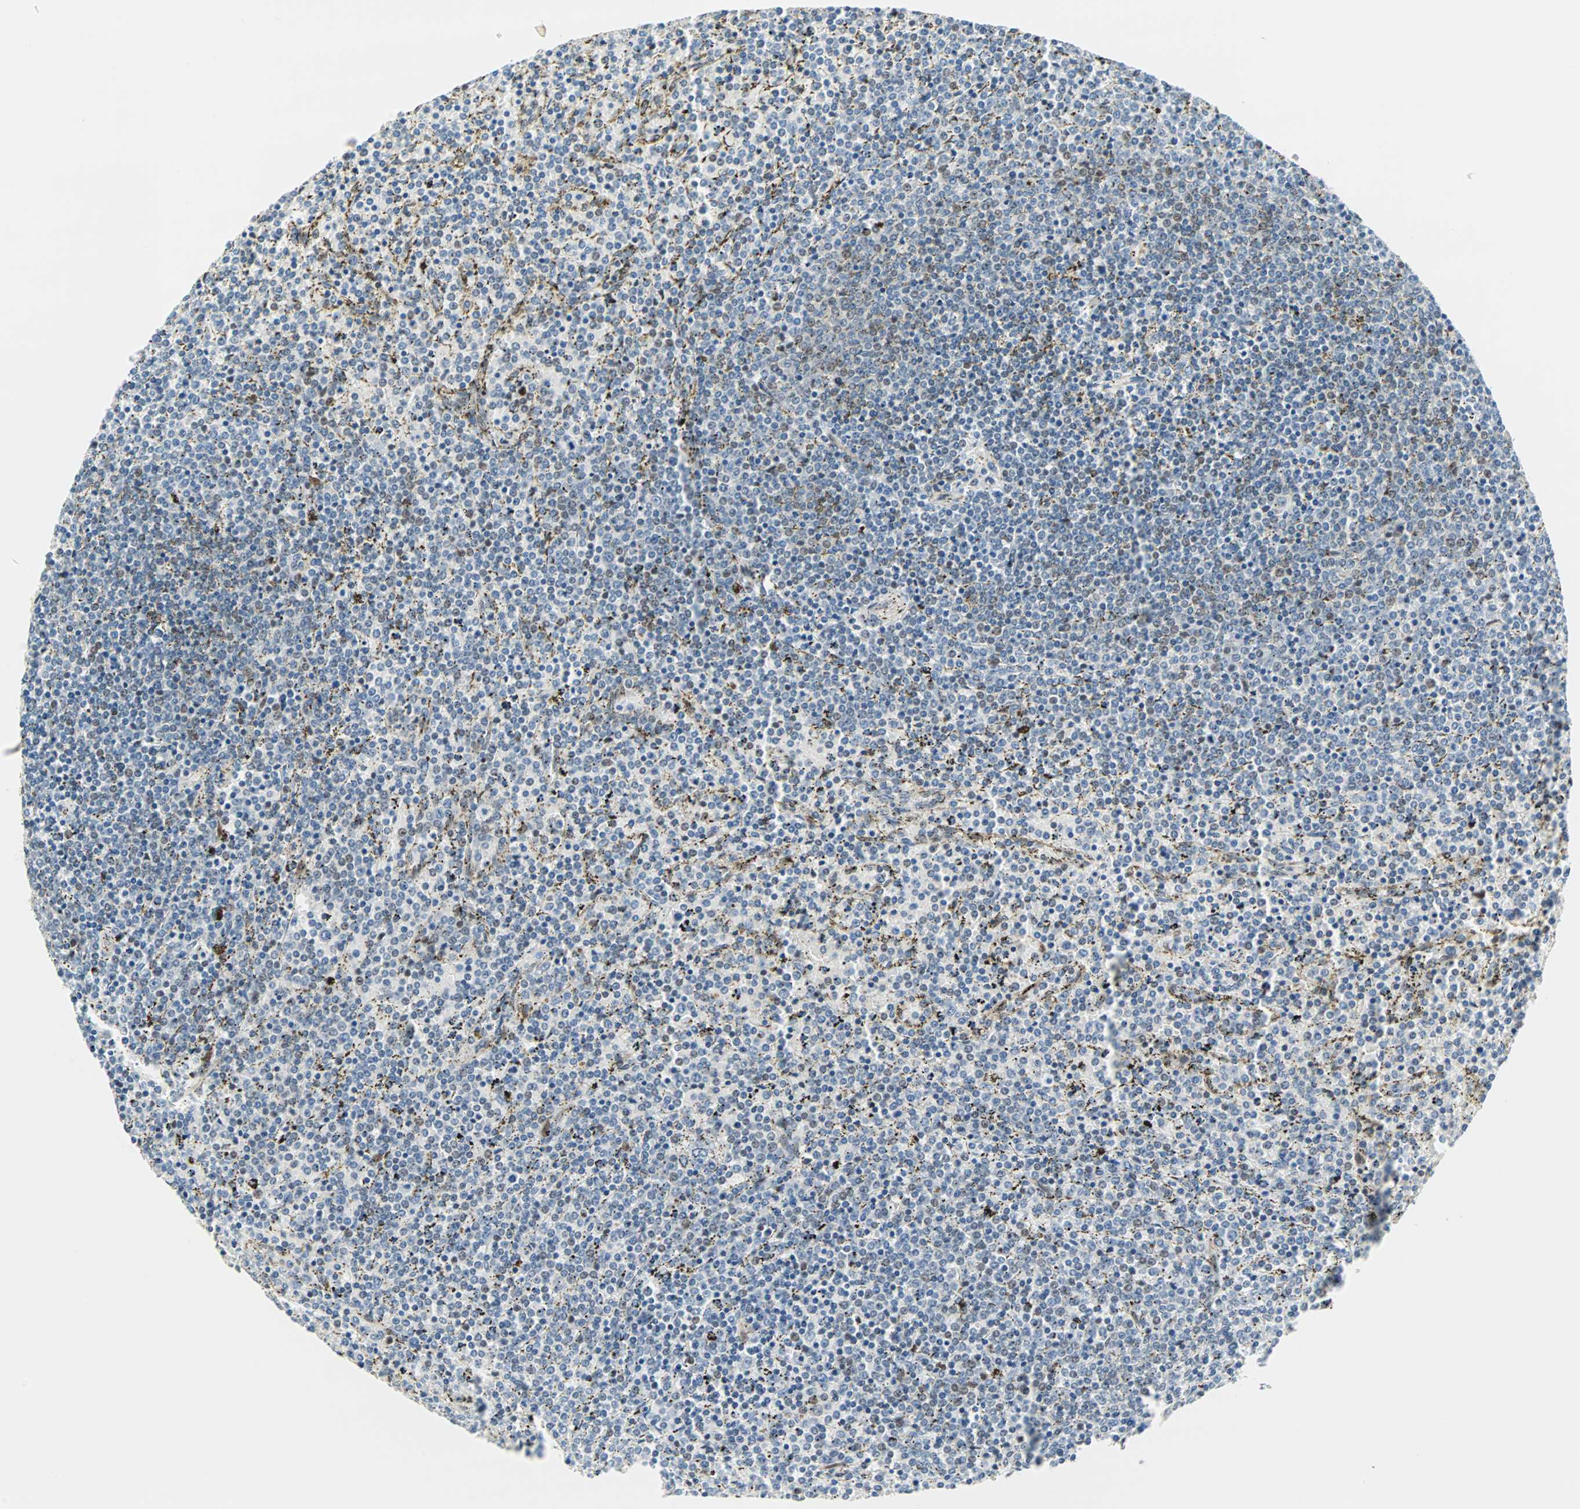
{"staining": {"intensity": "negative", "quantity": "none", "location": "none"}, "tissue": "lymphoma", "cell_type": "Tumor cells", "image_type": "cancer", "snomed": [{"axis": "morphology", "description": "Malignant lymphoma, non-Hodgkin's type, Low grade"}, {"axis": "topography", "description": "Spleen"}], "caption": "This is an immunohistochemistry (IHC) histopathology image of low-grade malignant lymphoma, non-Hodgkin's type. There is no expression in tumor cells.", "gene": "WWTR1", "patient": {"sex": "female", "age": 77}}